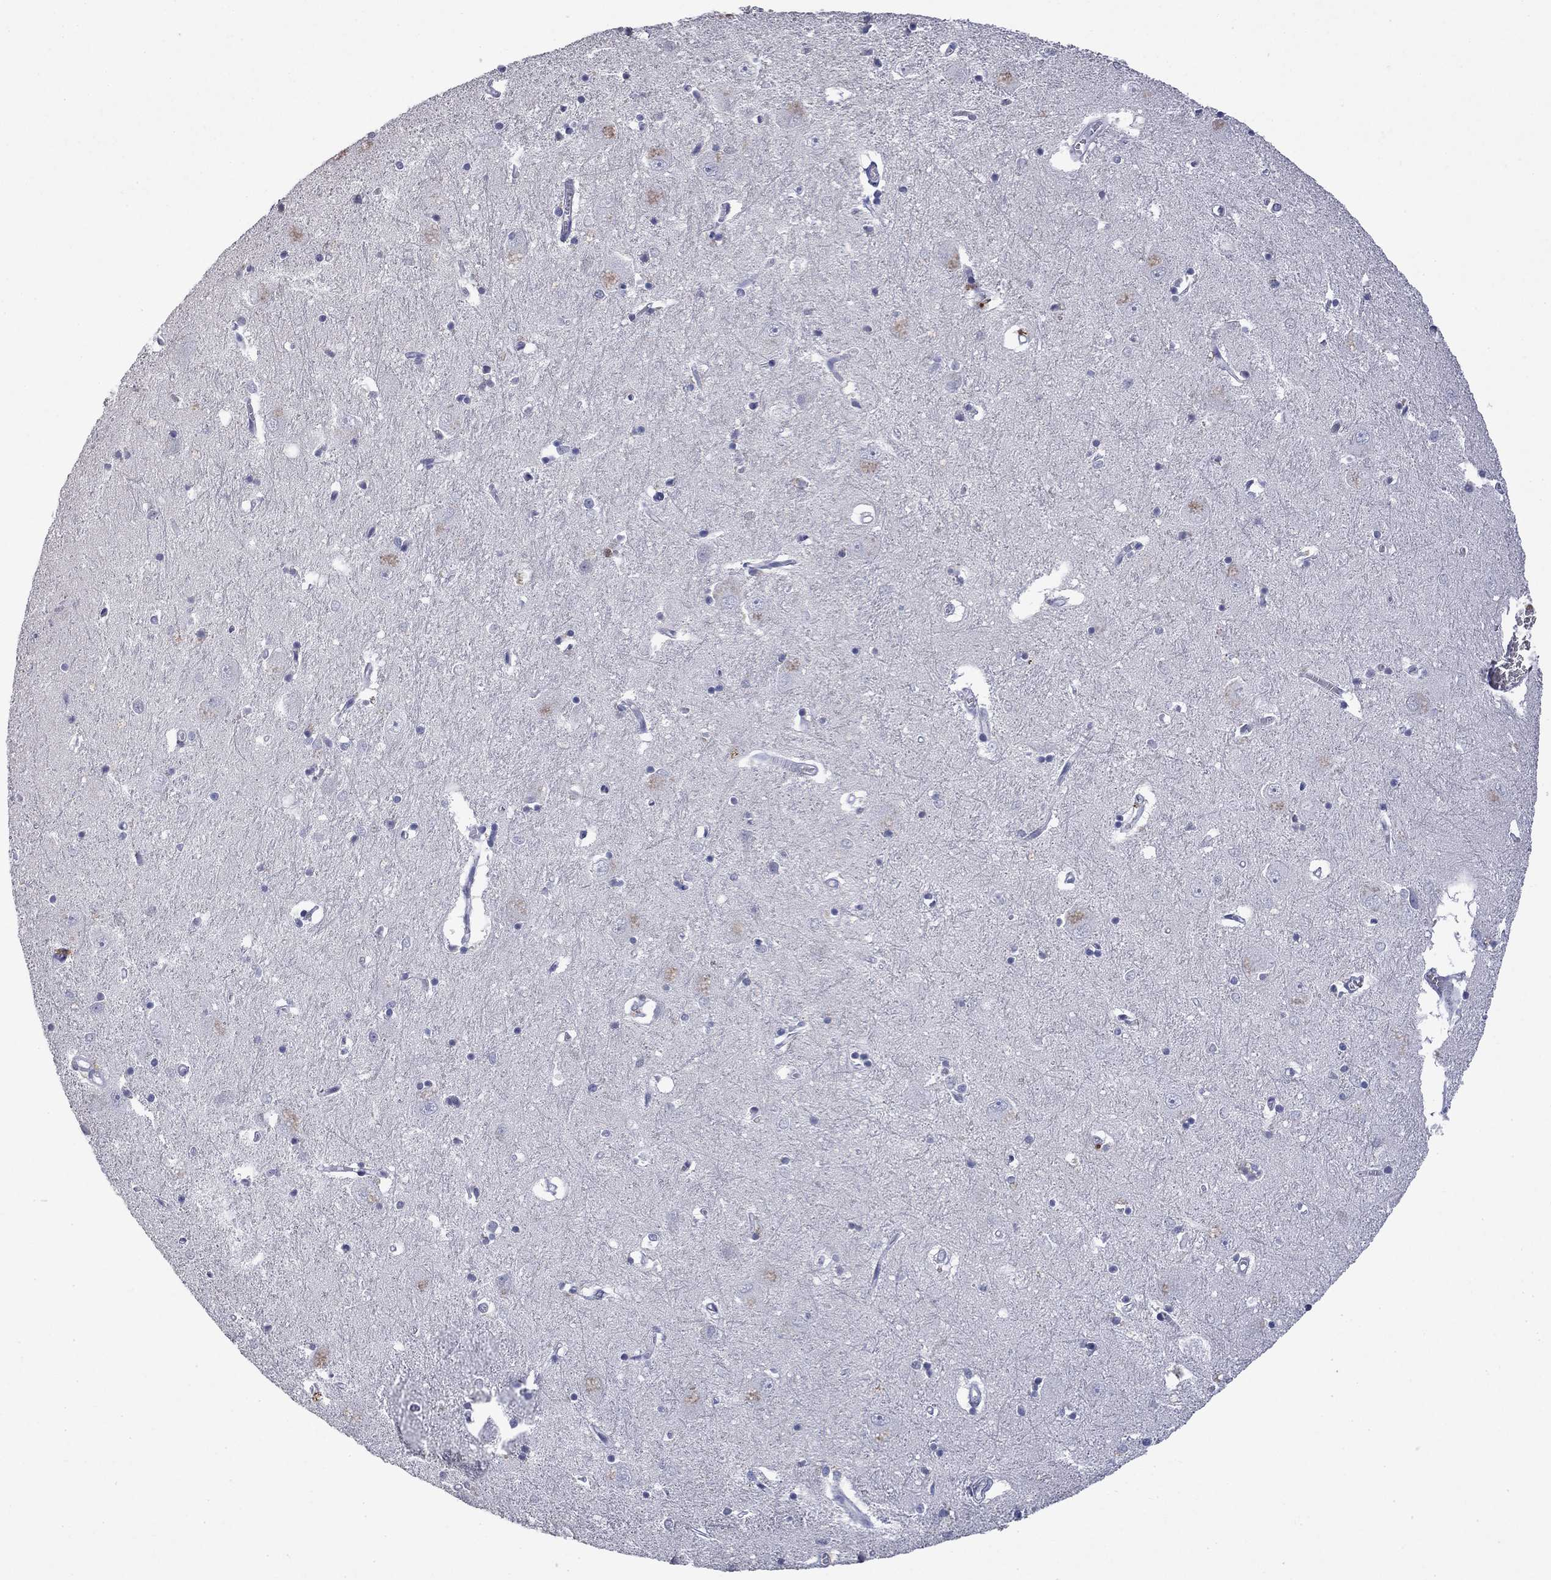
{"staining": {"intensity": "negative", "quantity": "none", "location": "none"}, "tissue": "caudate", "cell_type": "Glial cells", "image_type": "normal", "snomed": [{"axis": "morphology", "description": "Normal tissue, NOS"}, {"axis": "topography", "description": "Lateral ventricle wall"}], "caption": "A high-resolution micrograph shows IHC staining of normal caudate, which displays no significant expression in glial cells.", "gene": "SLC51A", "patient": {"sex": "male", "age": 54}}